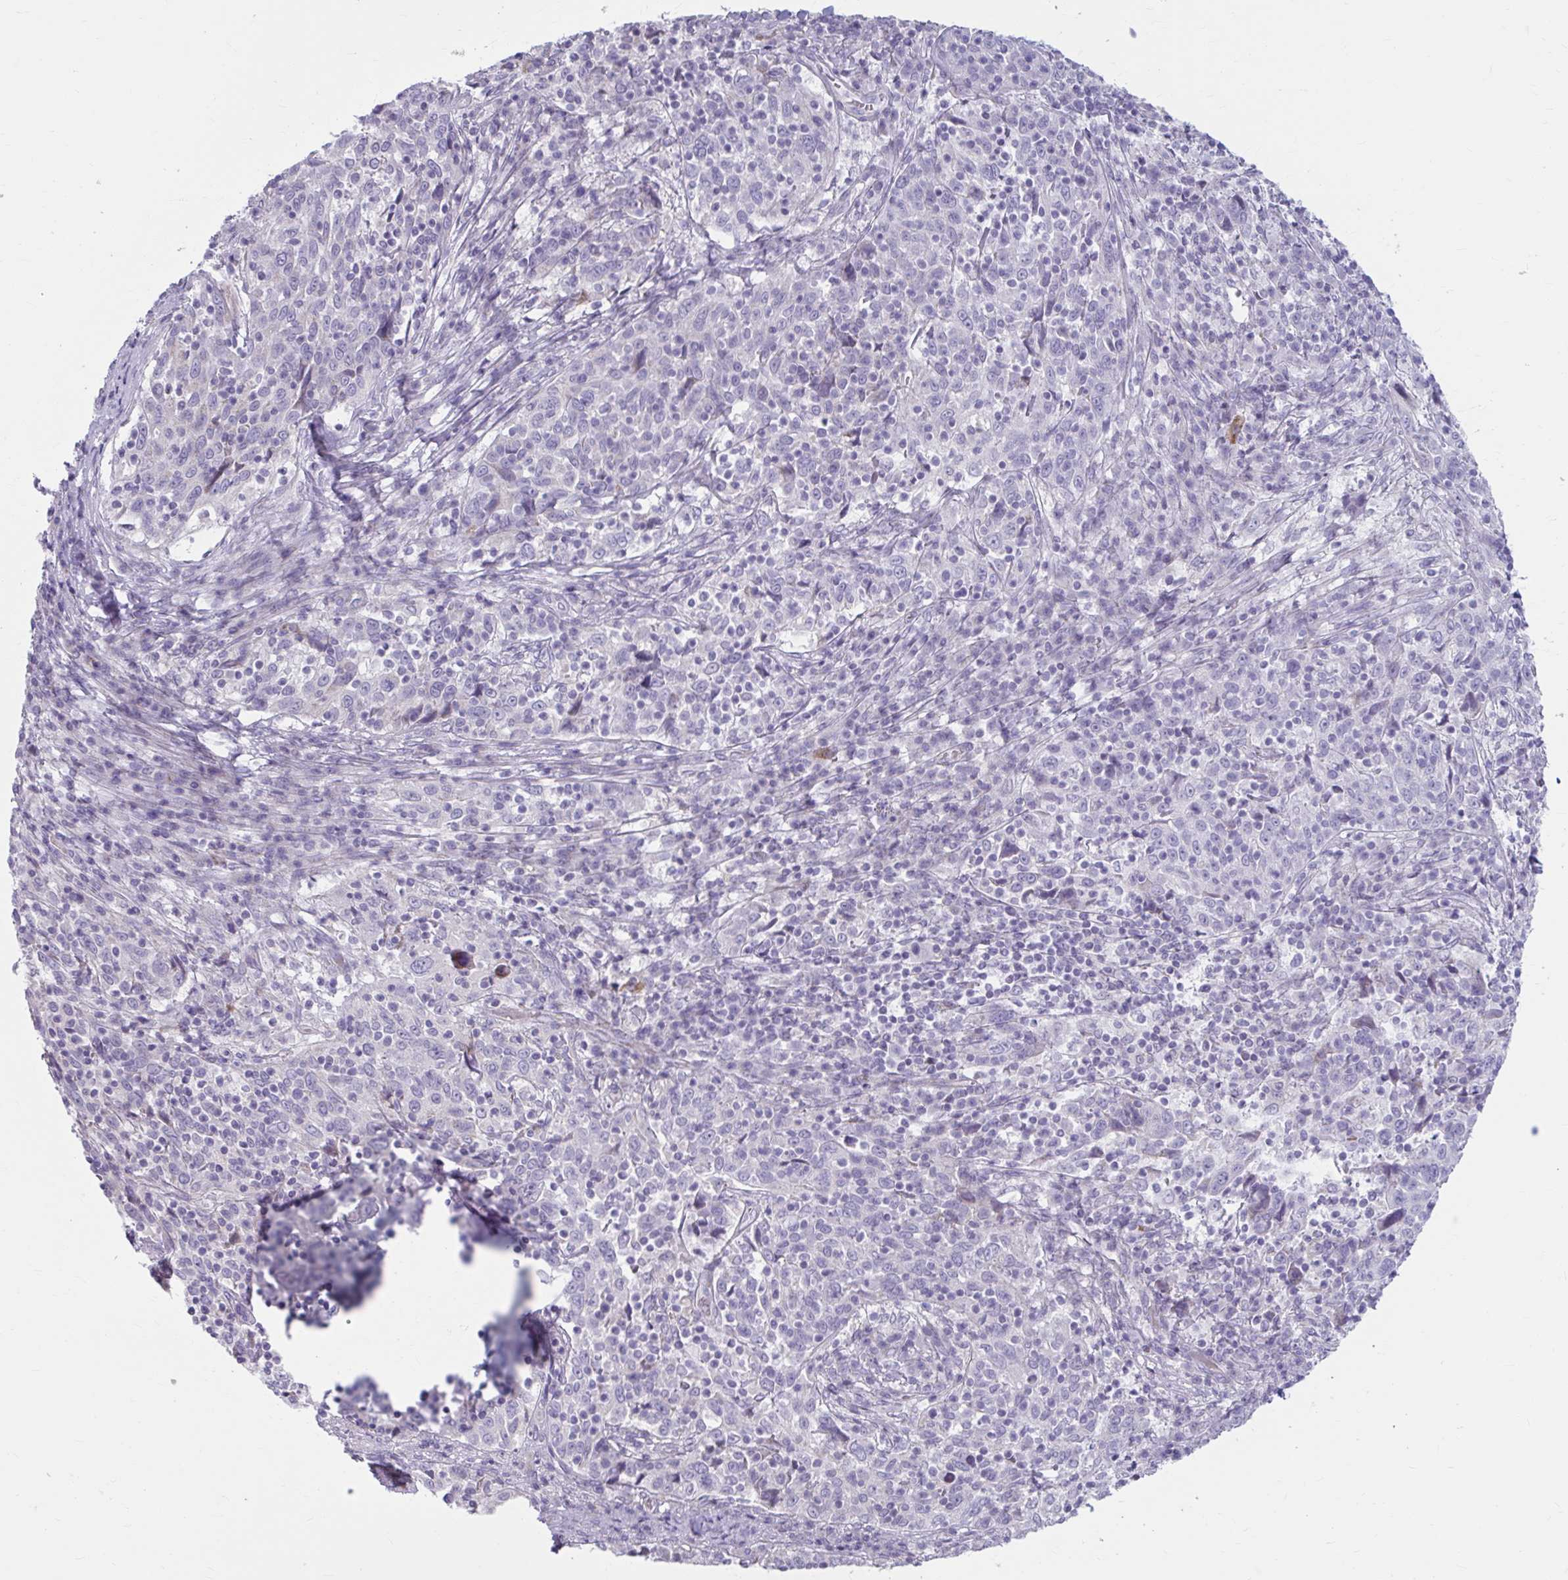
{"staining": {"intensity": "negative", "quantity": "none", "location": "none"}, "tissue": "cervical cancer", "cell_type": "Tumor cells", "image_type": "cancer", "snomed": [{"axis": "morphology", "description": "Squamous cell carcinoma, NOS"}, {"axis": "topography", "description": "Cervix"}], "caption": "Photomicrograph shows no significant protein expression in tumor cells of cervical cancer.", "gene": "MSMO1", "patient": {"sex": "female", "age": 46}}